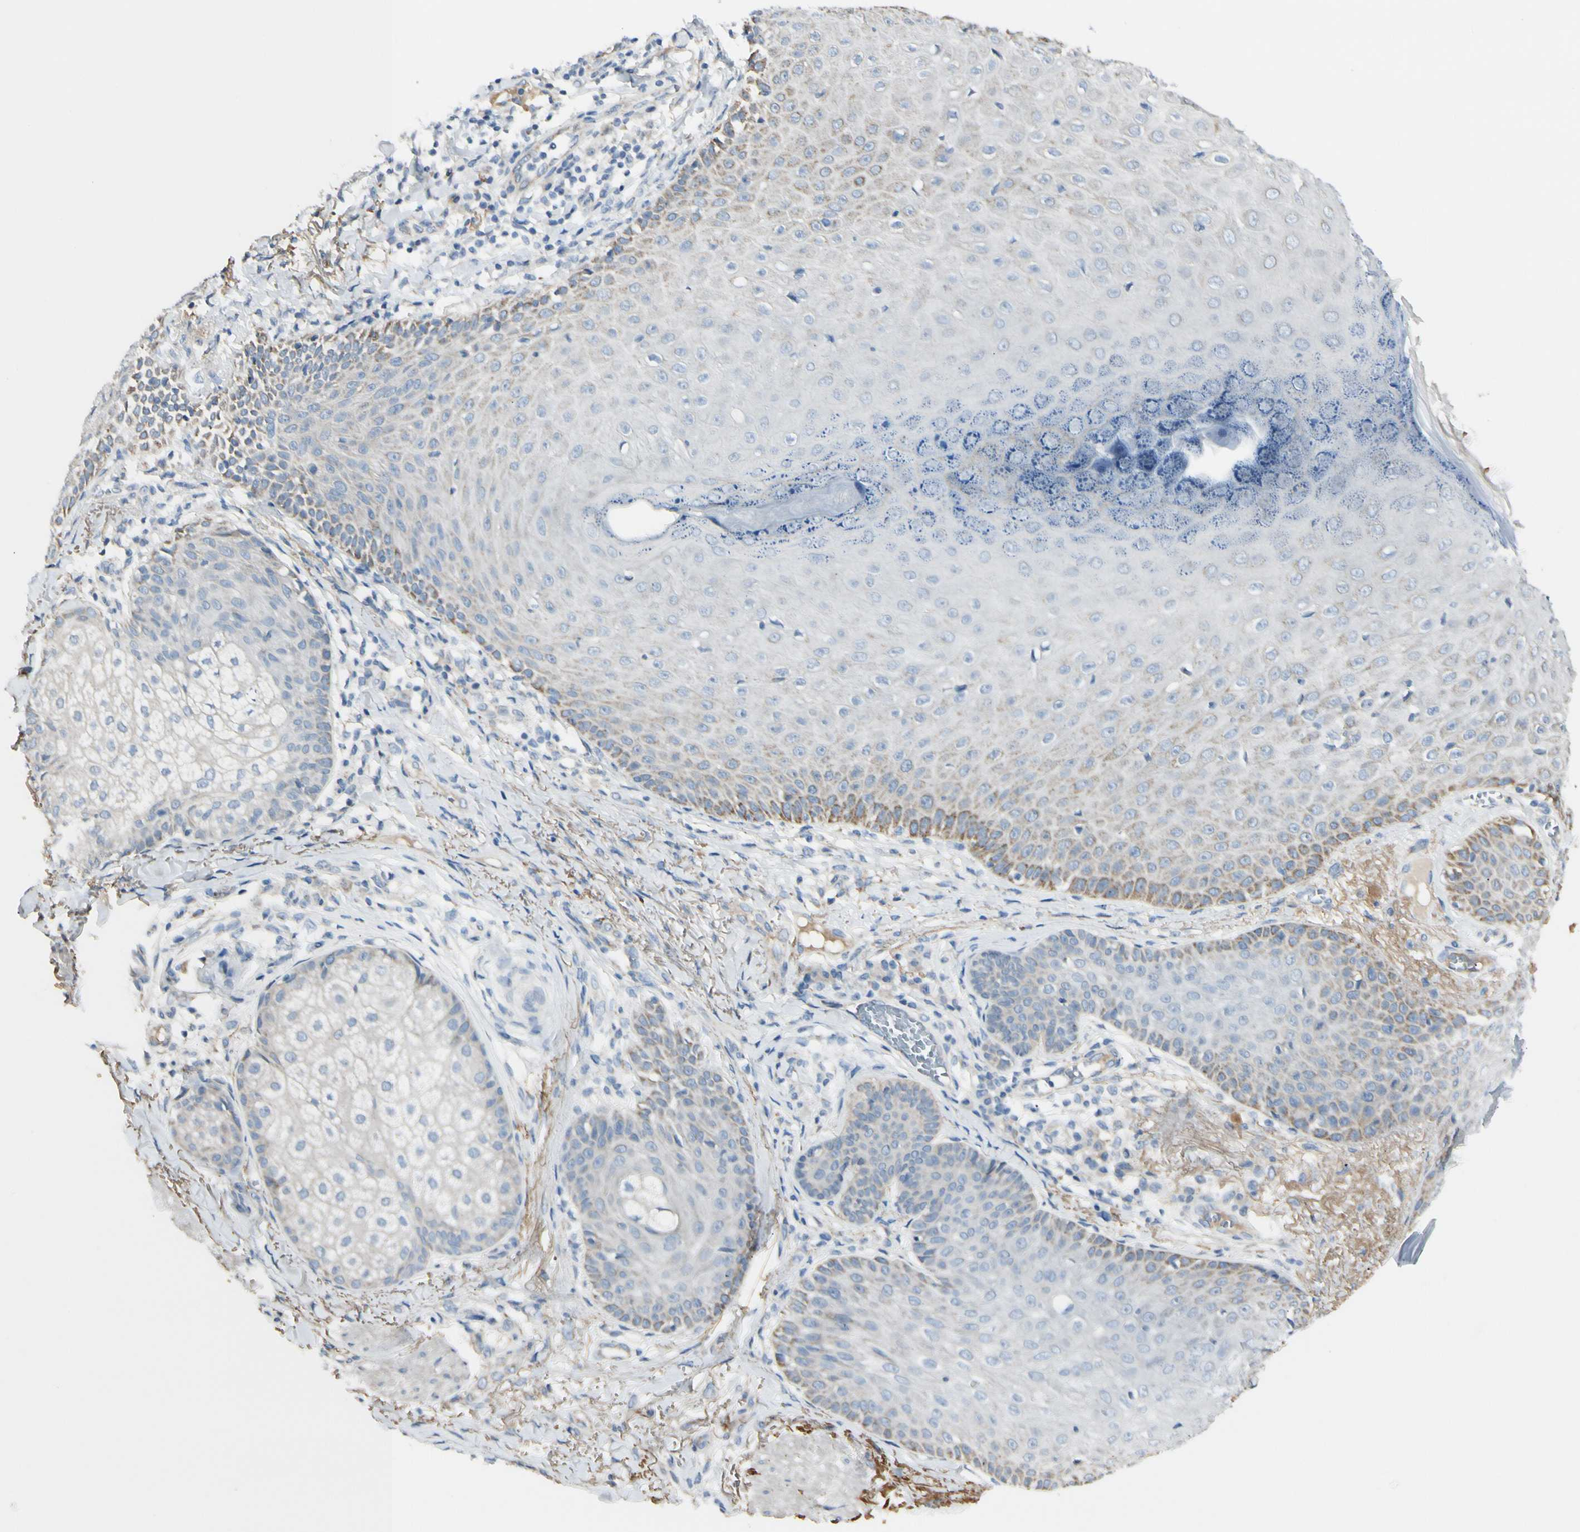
{"staining": {"intensity": "weak", "quantity": "25%-75%", "location": "cytoplasmic/membranous"}, "tissue": "skin cancer", "cell_type": "Tumor cells", "image_type": "cancer", "snomed": [{"axis": "morphology", "description": "Normal tissue, NOS"}, {"axis": "morphology", "description": "Basal cell carcinoma"}, {"axis": "topography", "description": "Skin"}], "caption": "Protein expression analysis of skin basal cell carcinoma shows weak cytoplasmic/membranous expression in about 25%-75% of tumor cells.", "gene": "EPHA3", "patient": {"sex": "male", "age": 52}}